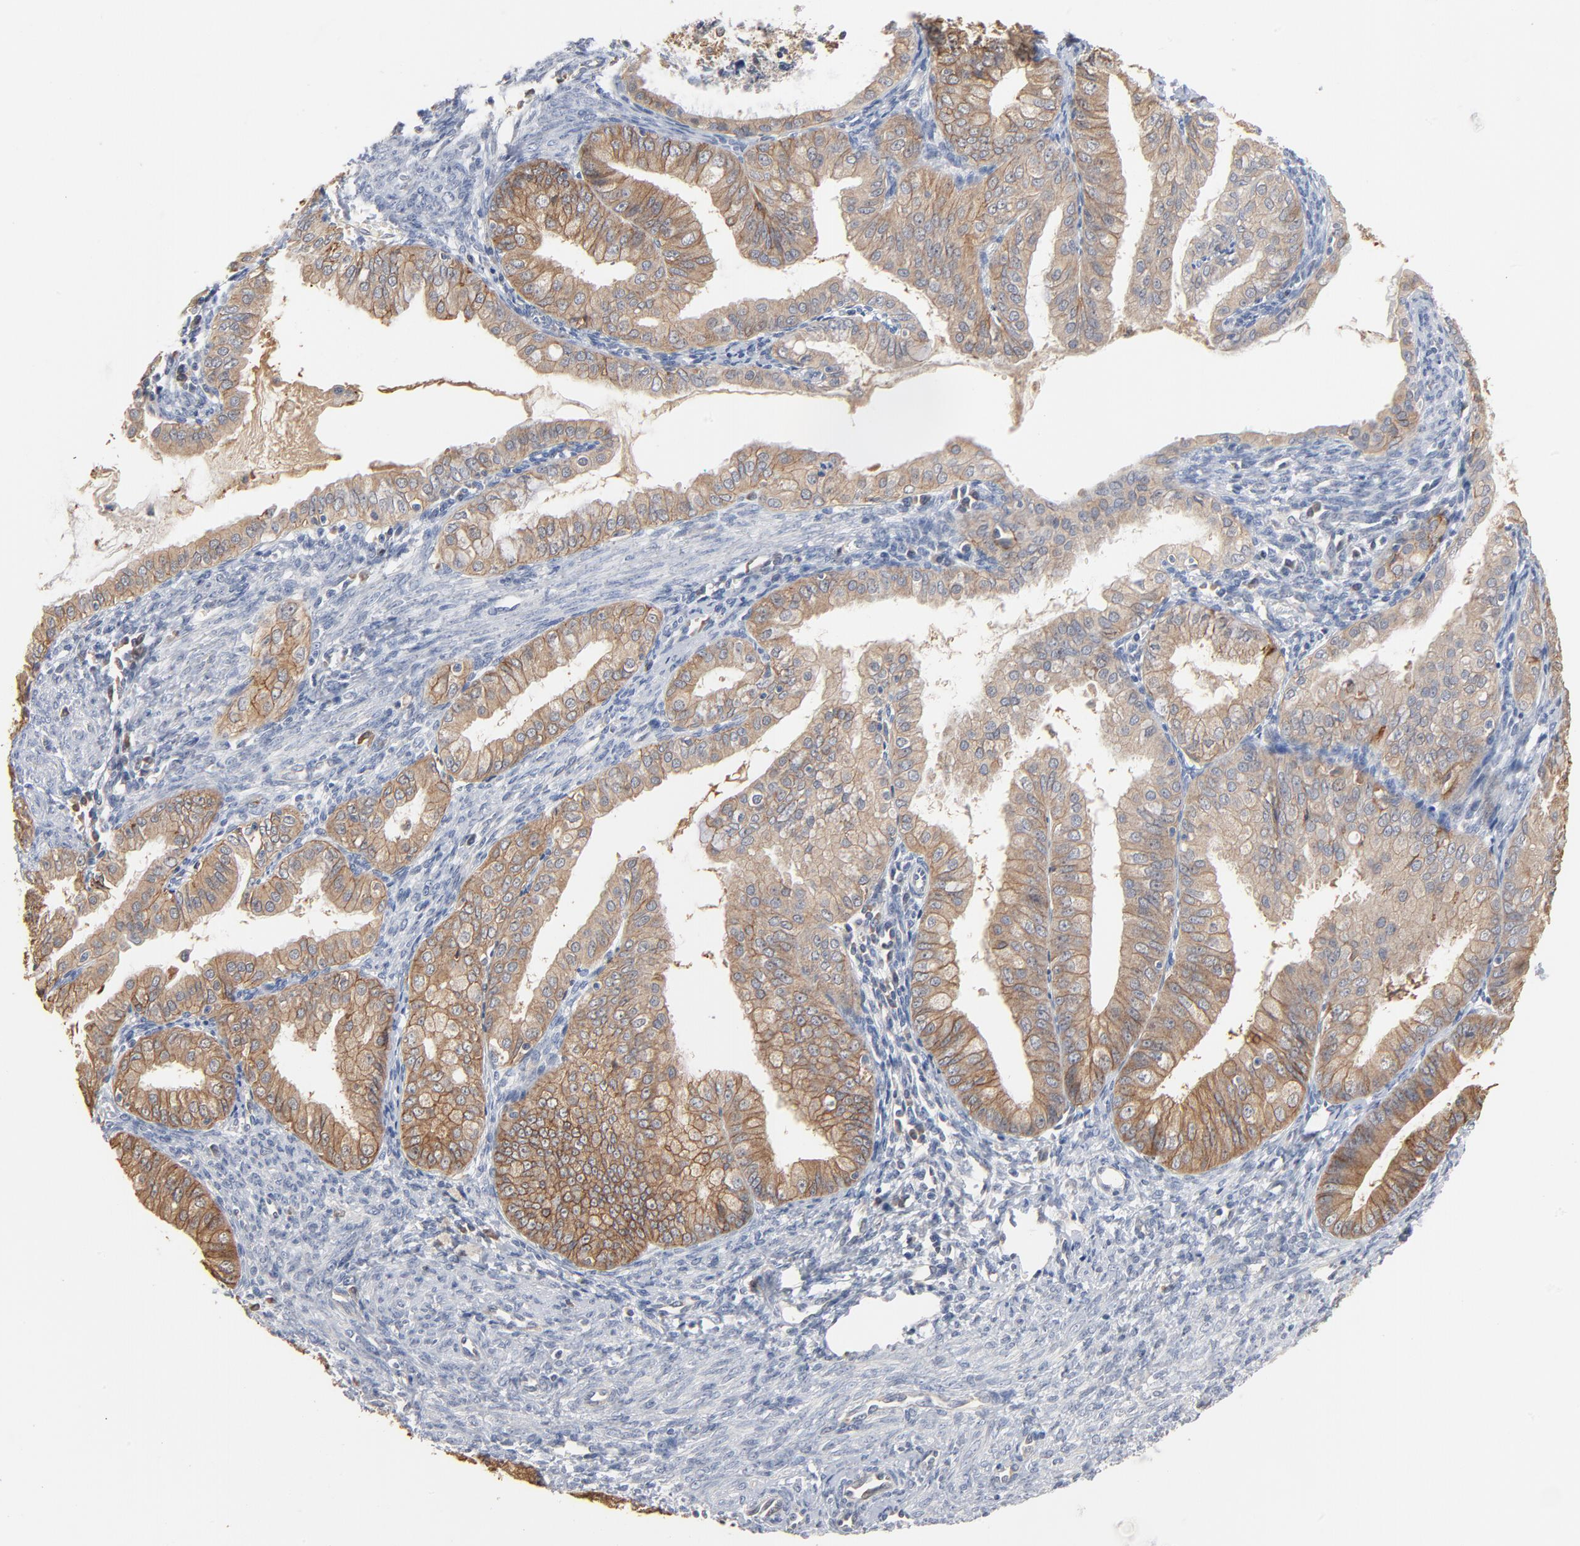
{"staining": {"intensity": "moderate", "quantity": ">75%", "location": "cytoplasmic/membranous"}, "tissue": "endometrial cancer", "cell_type": "Tumor cells", "image_type": "cancer", "snomed": [{"axis": "morphology", "description": "Adenocarcinoma, NOS"}, {"axis": "topography", "description": "Endometrium"}], "caption": "Protein analysis of endometrial cancer (adenocarcinoma) tissue displays moderate cytoplasmic/membranous positivity in approximately >75% of tumor cells.", "gene": "EPCAM", "patient": {"sex": "female", "age": 76}}